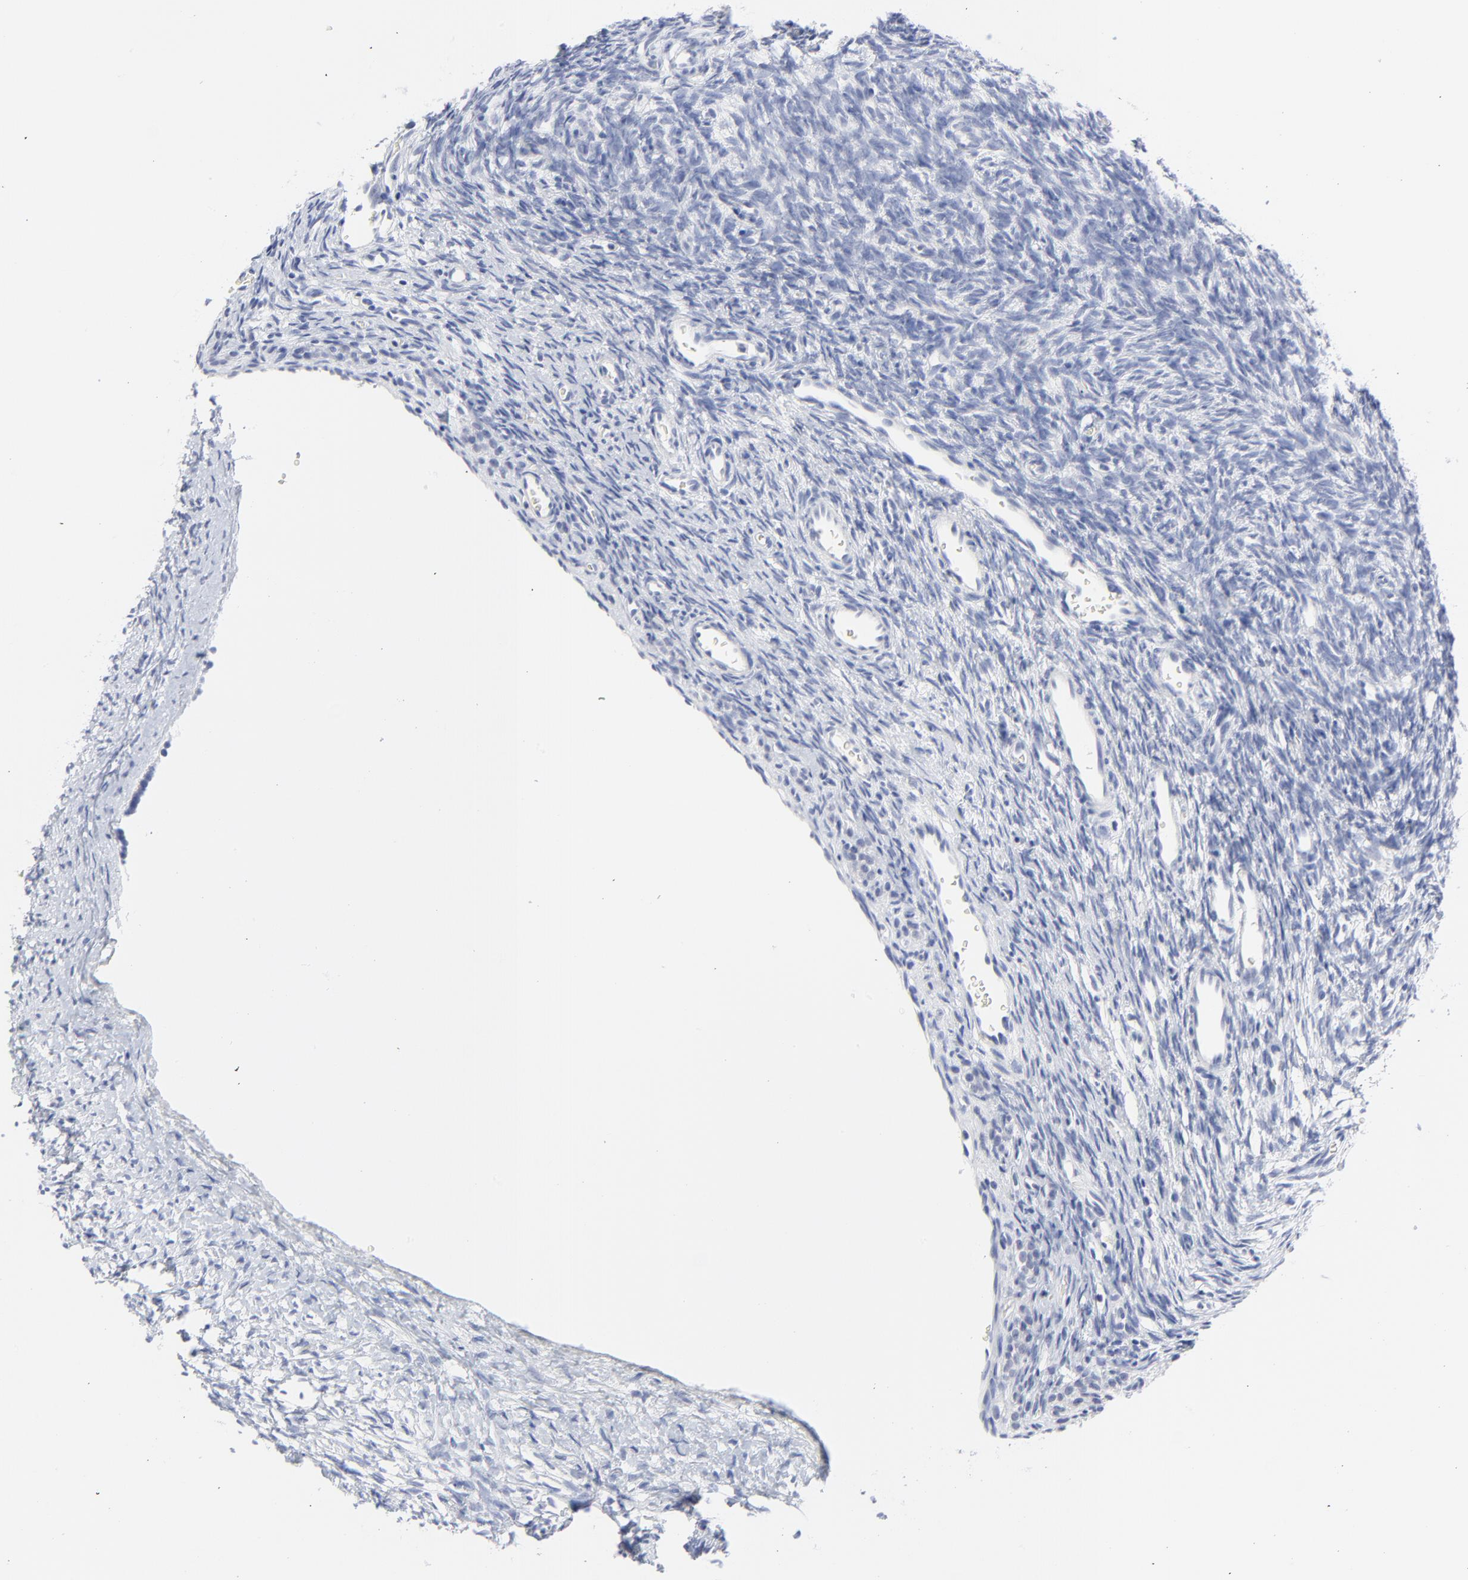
{"staining": {"intensity": "negative", "quantity": "none", "location": "none"}, "tissue": "ovary", "cell_type": "Ovarian stroma cells", "image_type": "normal", "snomed": [{"axis": "morphology", "description": "Normal tissue, NOS"}, {"axis": "topography", "description": "Ovary"}], "caption": "Immunohistochemical staining of normal human ovary exhibits no significant staining in ovarian stroma cells. (DAB (3,3'-diaminobenzidine) immunohistochemistry, high magnification).", "gene": "CLEC4G", "patient": {"sex": "female", "age": 35}}